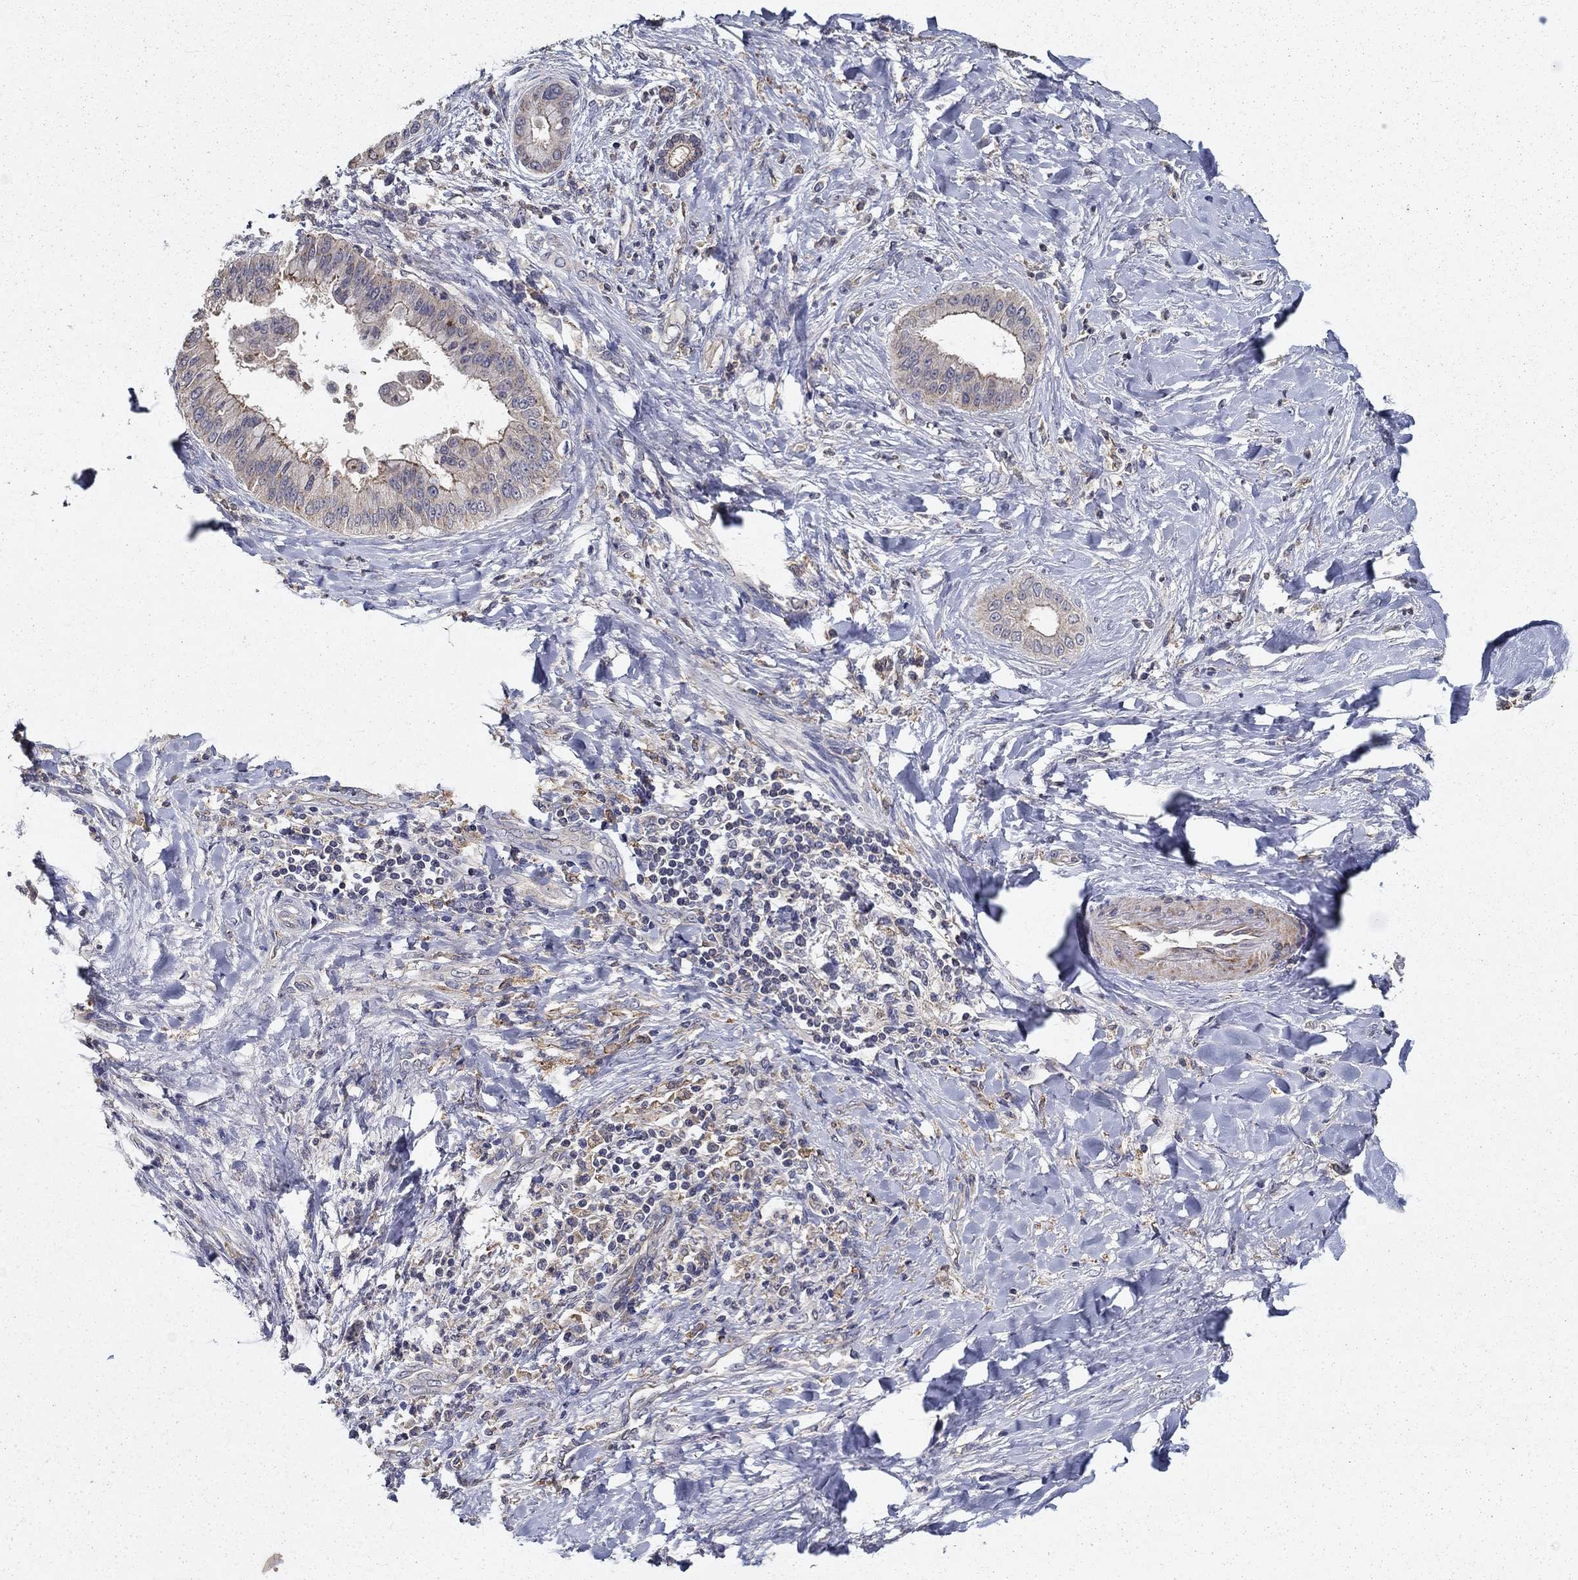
{"staining": {"intensity": "negative", "quantity": "none", "location": "none"}, "tissue": "liver cancer", "cell_type": "Tumor cells", "image_type": "cancer", "snomed": [{"axis": "morphology", "description": "Cholangiocarcinoma"}, {"axis": "topography", "description": "Liver"}], "caption": "IHC histopathology image of neoplastic tissue: liver cancer (cholangiocarcinoma) stained with DAB reveals no significant protein staining in tumor cells.", "gene": "ALDH4A1", "patient": {"sex": "female", "age": 54}}